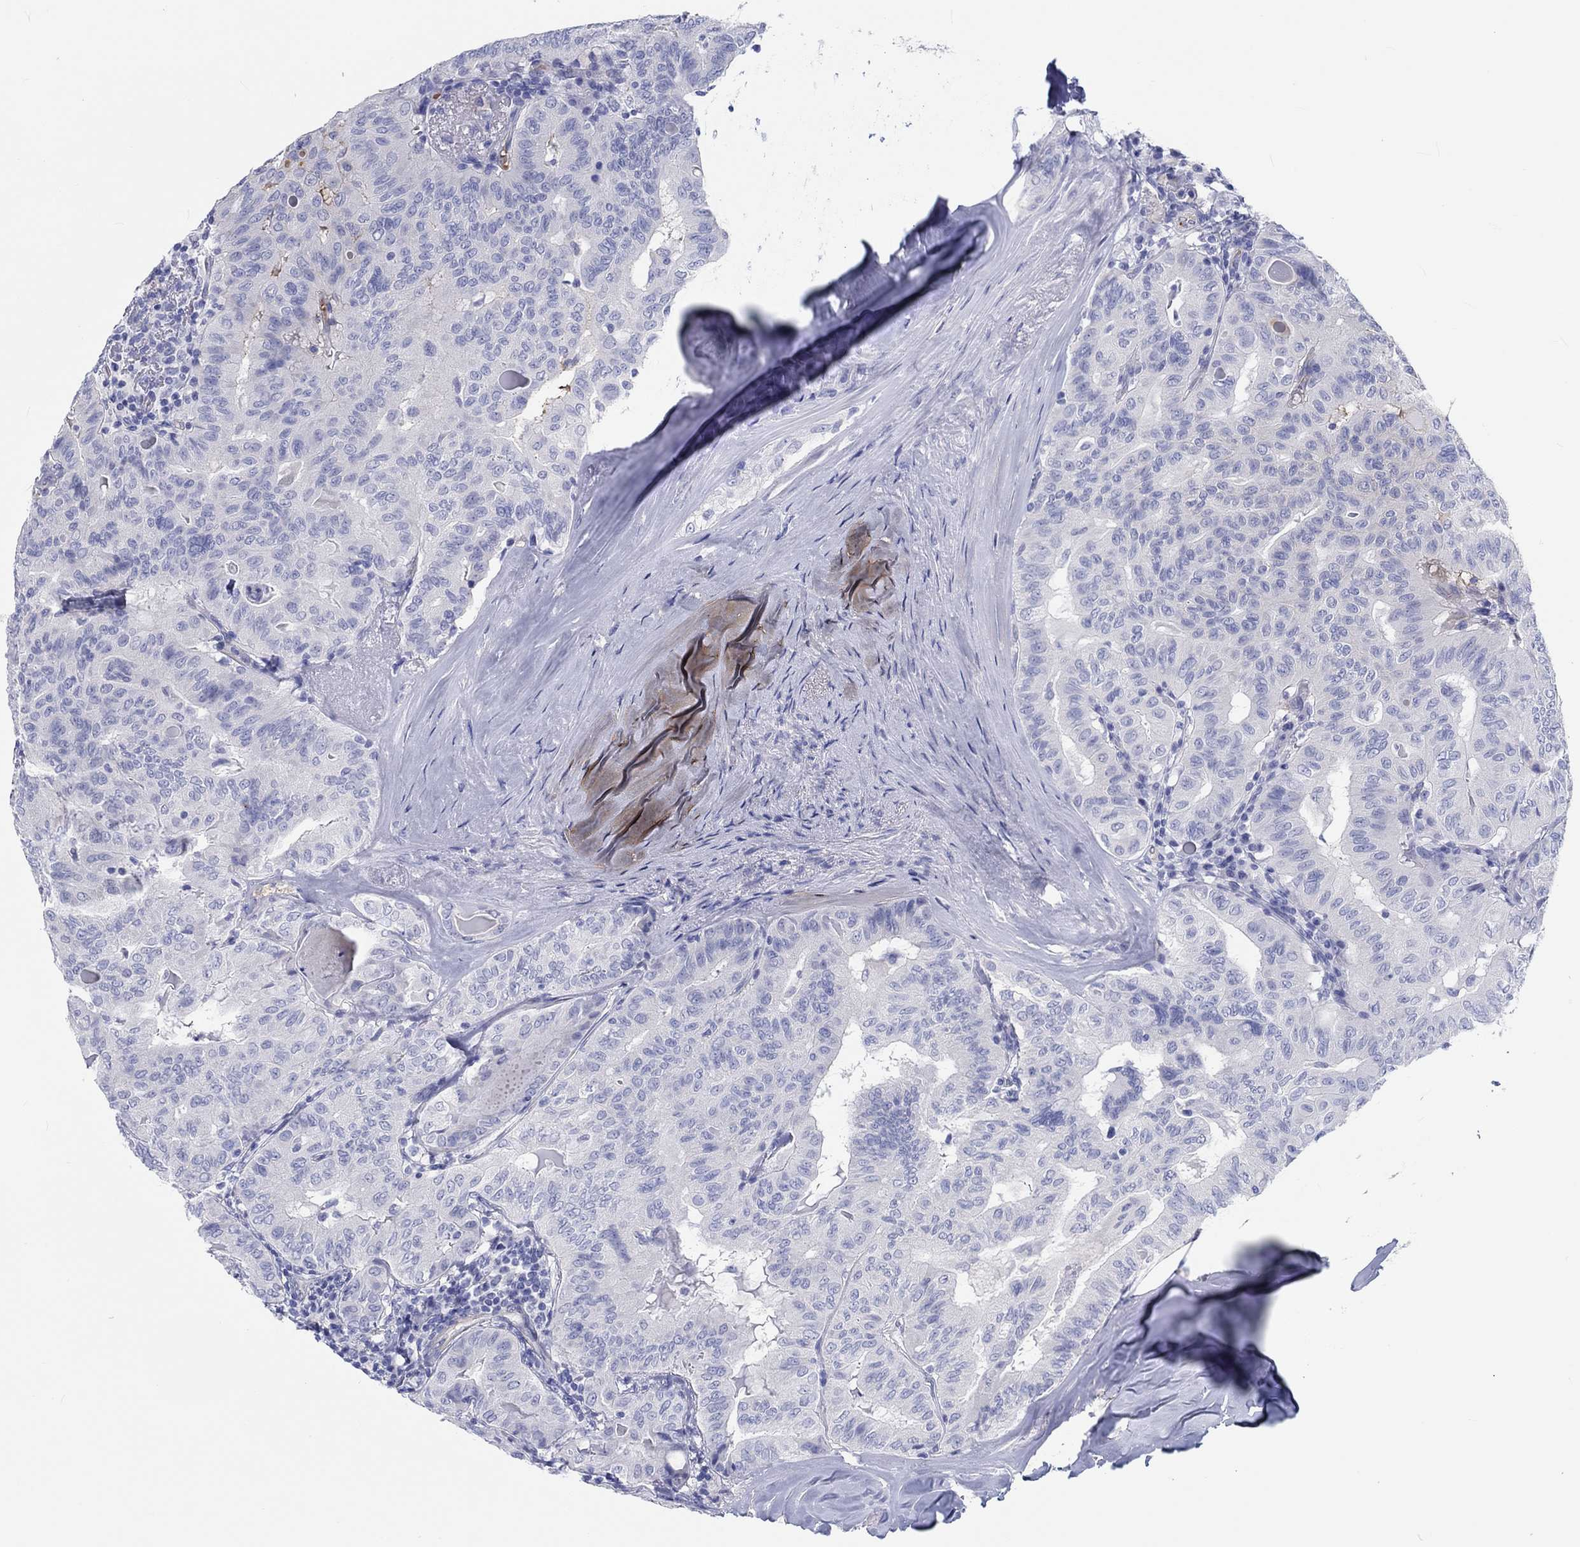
{"staining": {"intensity": "negative", "quantity": "none", "location": "none"}, "tissue": "thyroid cancer", "cell_type": "Tumor cells", "image_type": "cancer", "snomed": [{"axis": "morphology", "description": "Papillary adenocarcinoma, NOS"}, {"axis": "topography", "description": "Thyroid gland"}], "caption": "Human thyroid cancer (papillary adenocarcinoma) stained for a protein using immunohistochemistry shows no expression in tumor cells.", "gene": "CDY2B", "patient": {"sex": "female", "age": 68}}